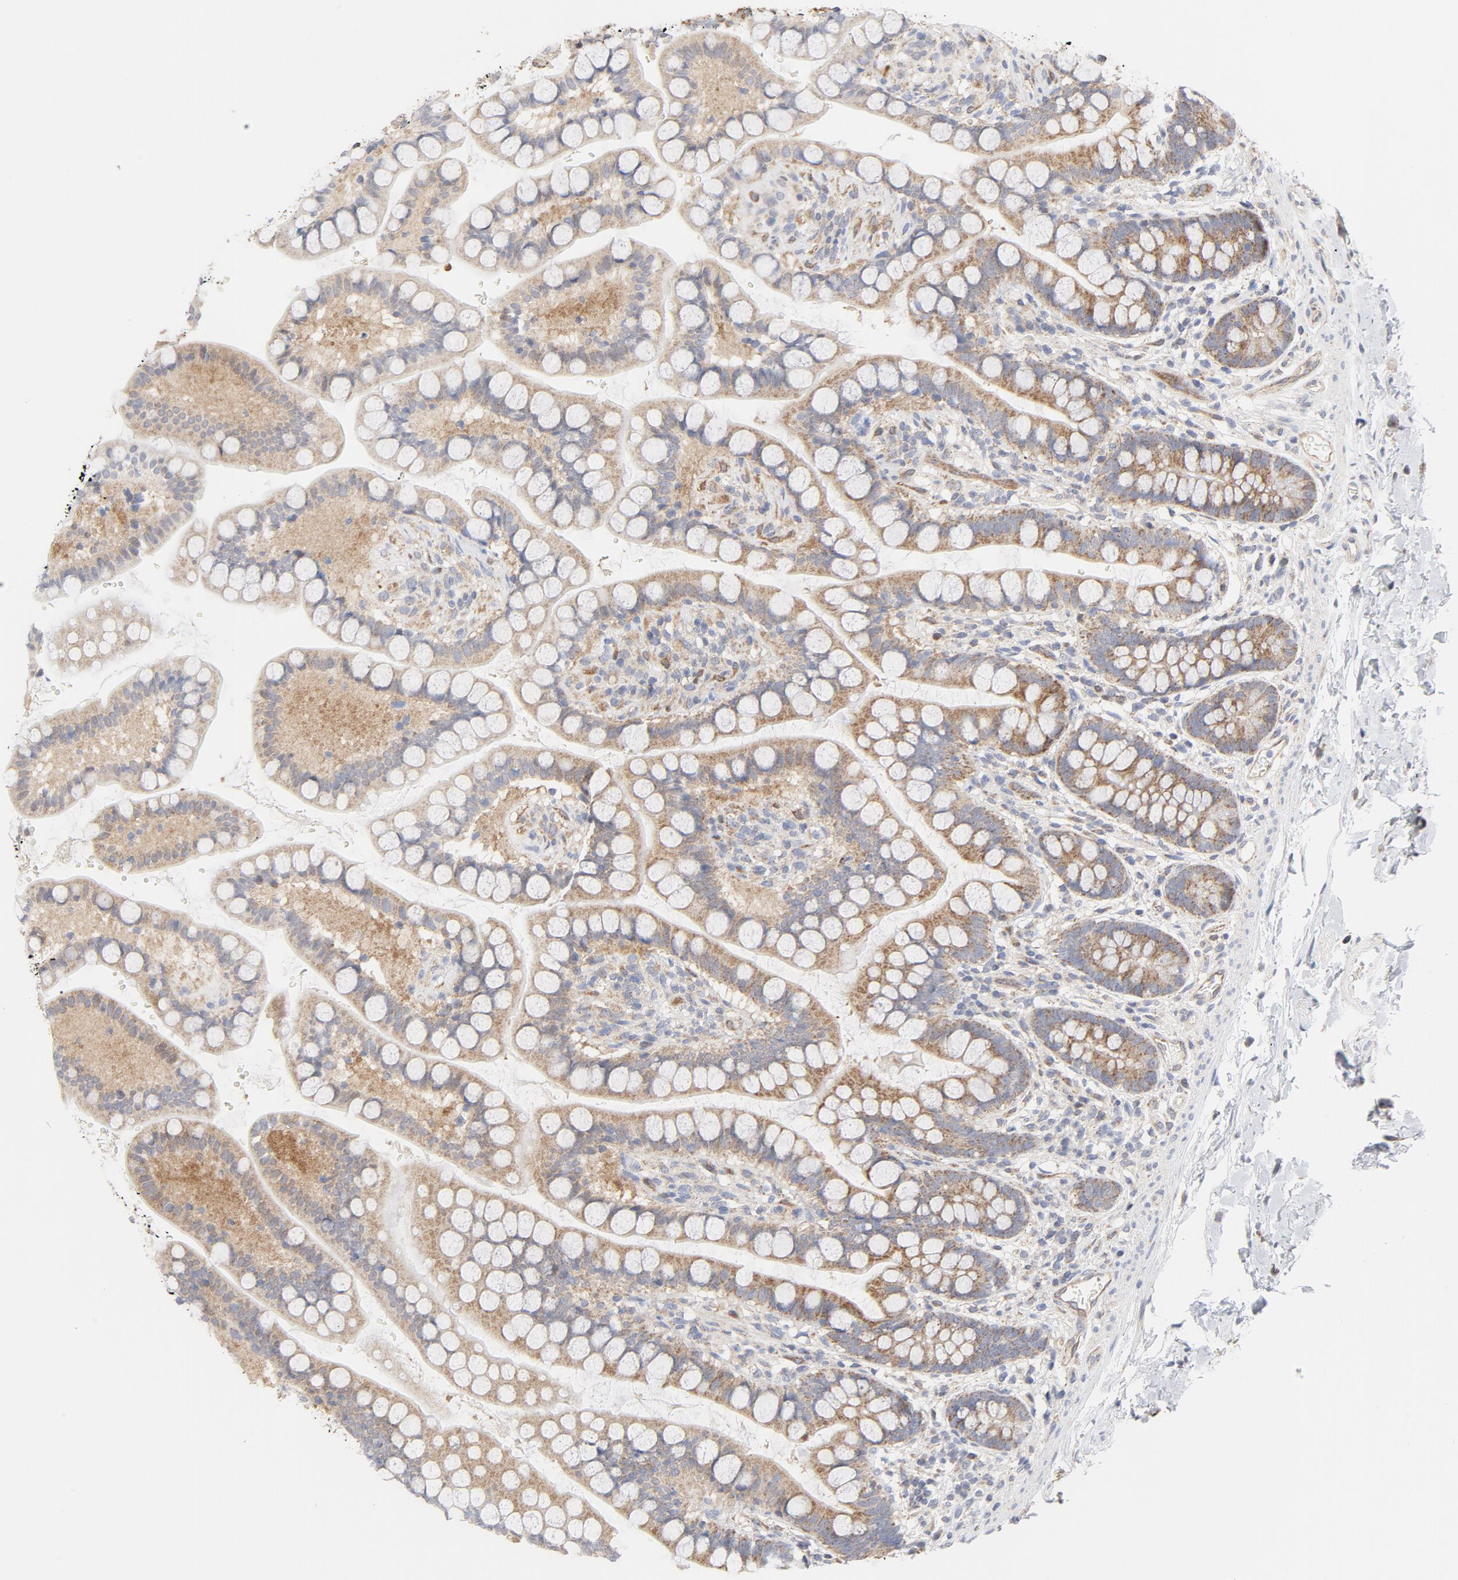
{"staining": {"intensity": "moderate", "quantity": ">75%", "location": "cytoplasmic/membranous"}, "tissue": "small intestine", "cell_type": "Glandular cells", "image_type": "normal", "snomed": [{"axis": "morphology", "description": "Normal tissue, NOS"}, {"axis": "topography", "description": "Small intestine"}], "caption": "An image of human small intestine stained for a protein demonstrates moderate cytoplasmic/membranous brown staining in glandular cells. (DAB (3,3'-diaminobenzidine) IHC, brown staining for protein, blue staining for nuclei).", "gene": "RAPGEF4", "patient": {"sex": "female", "age": 58}}